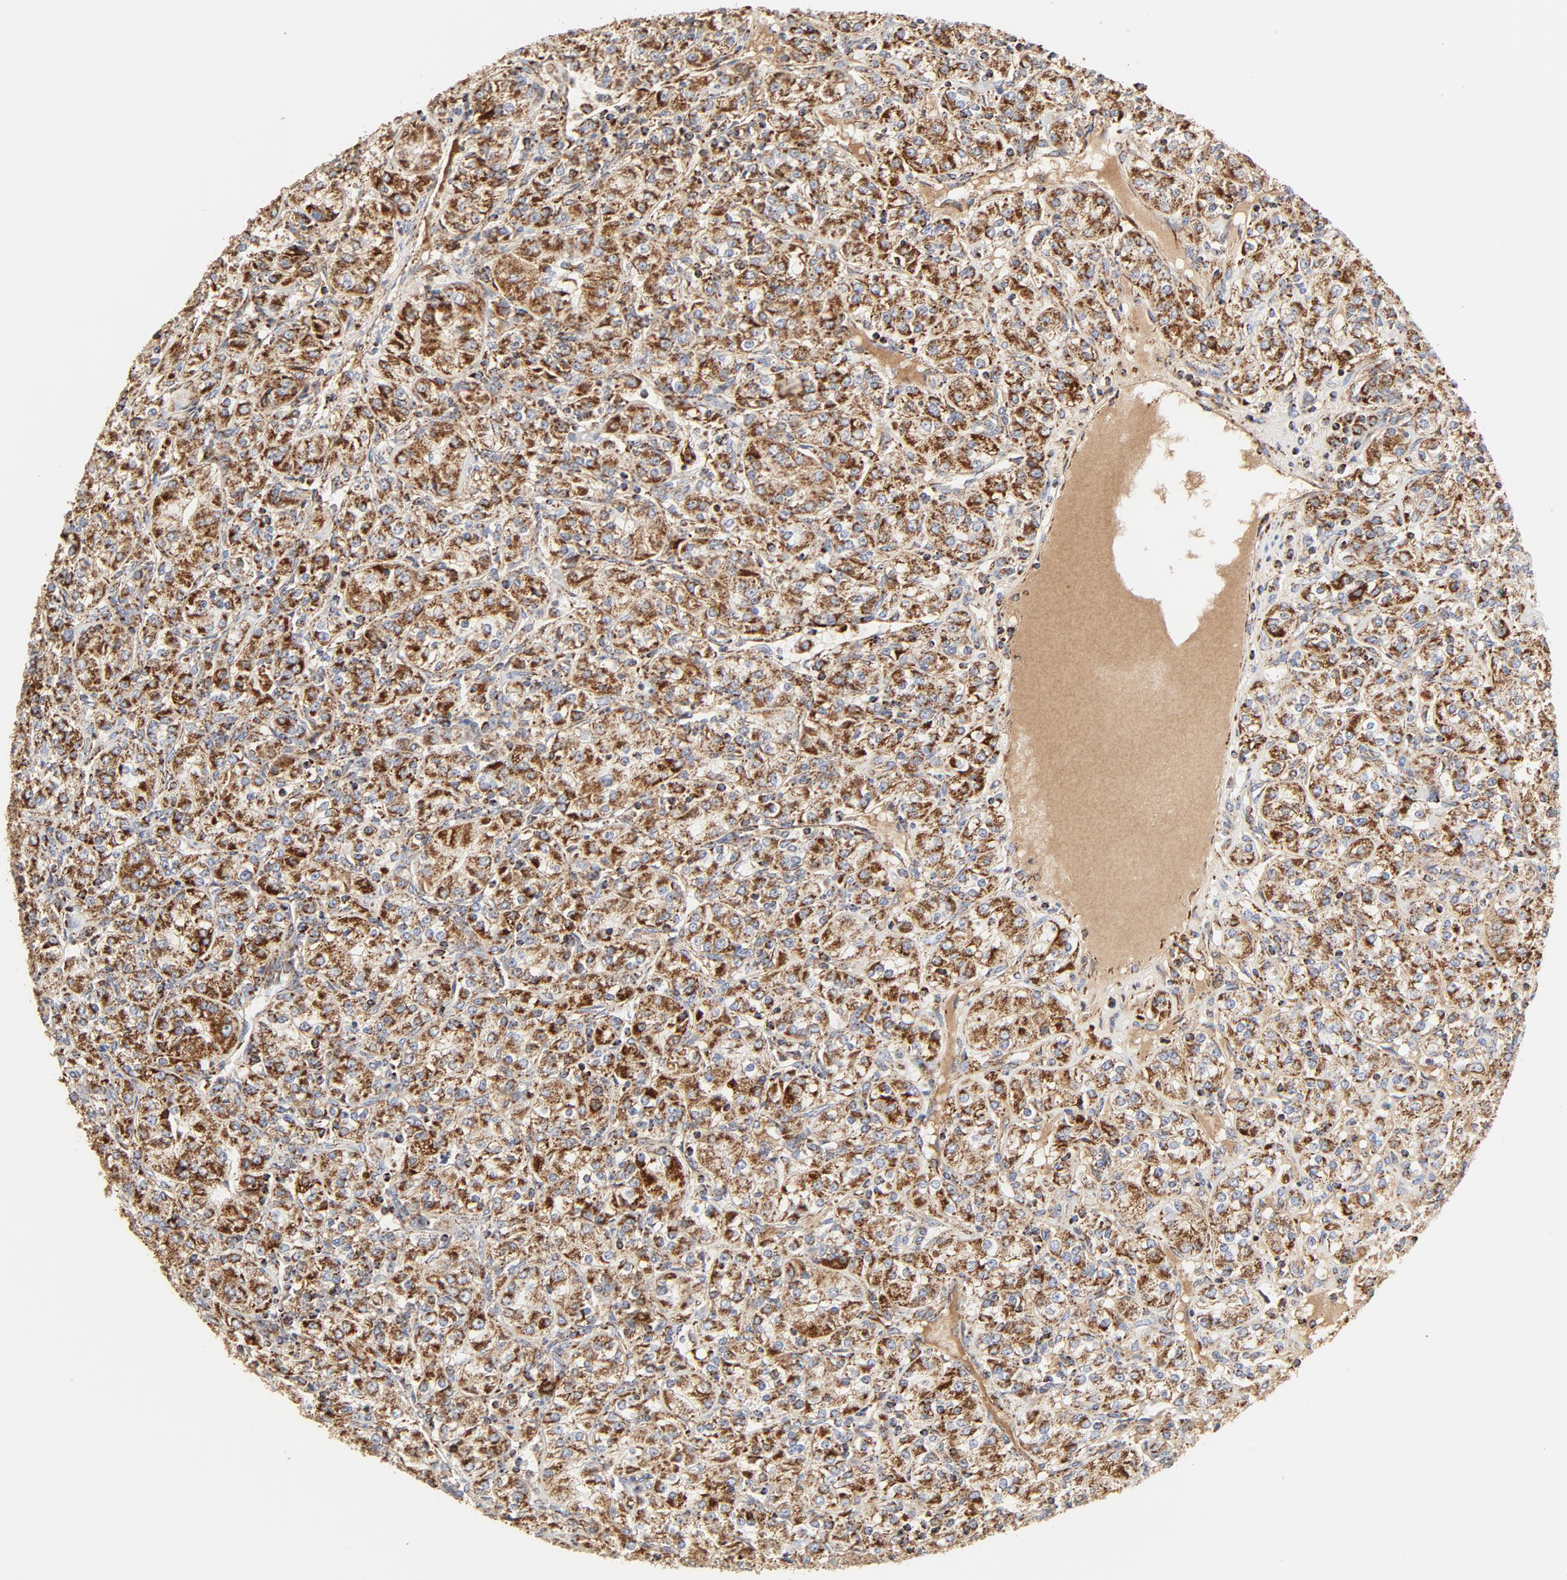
{"staining": {"intensity": "strong", "quantity": ">75%", "location": "cytoplasmic/membranous"}, "tissue": "renal cancer", "cell_type": "Tumor cells", "image_type": "cancer", "snomed": [{"axis": "morphology", "description": "Adenocarcinoma, NOS"}, {"axis": "topography", "description": "Kidney"}], "caption": "Protein expression analysis of human renal cancer (adenocarcinoma) reveals strong cytoplasmic/membranous staining in approximately >75% of tumor cells.", "gene": "PCNX4", "patient": {"sex": "male", "age": 77}}